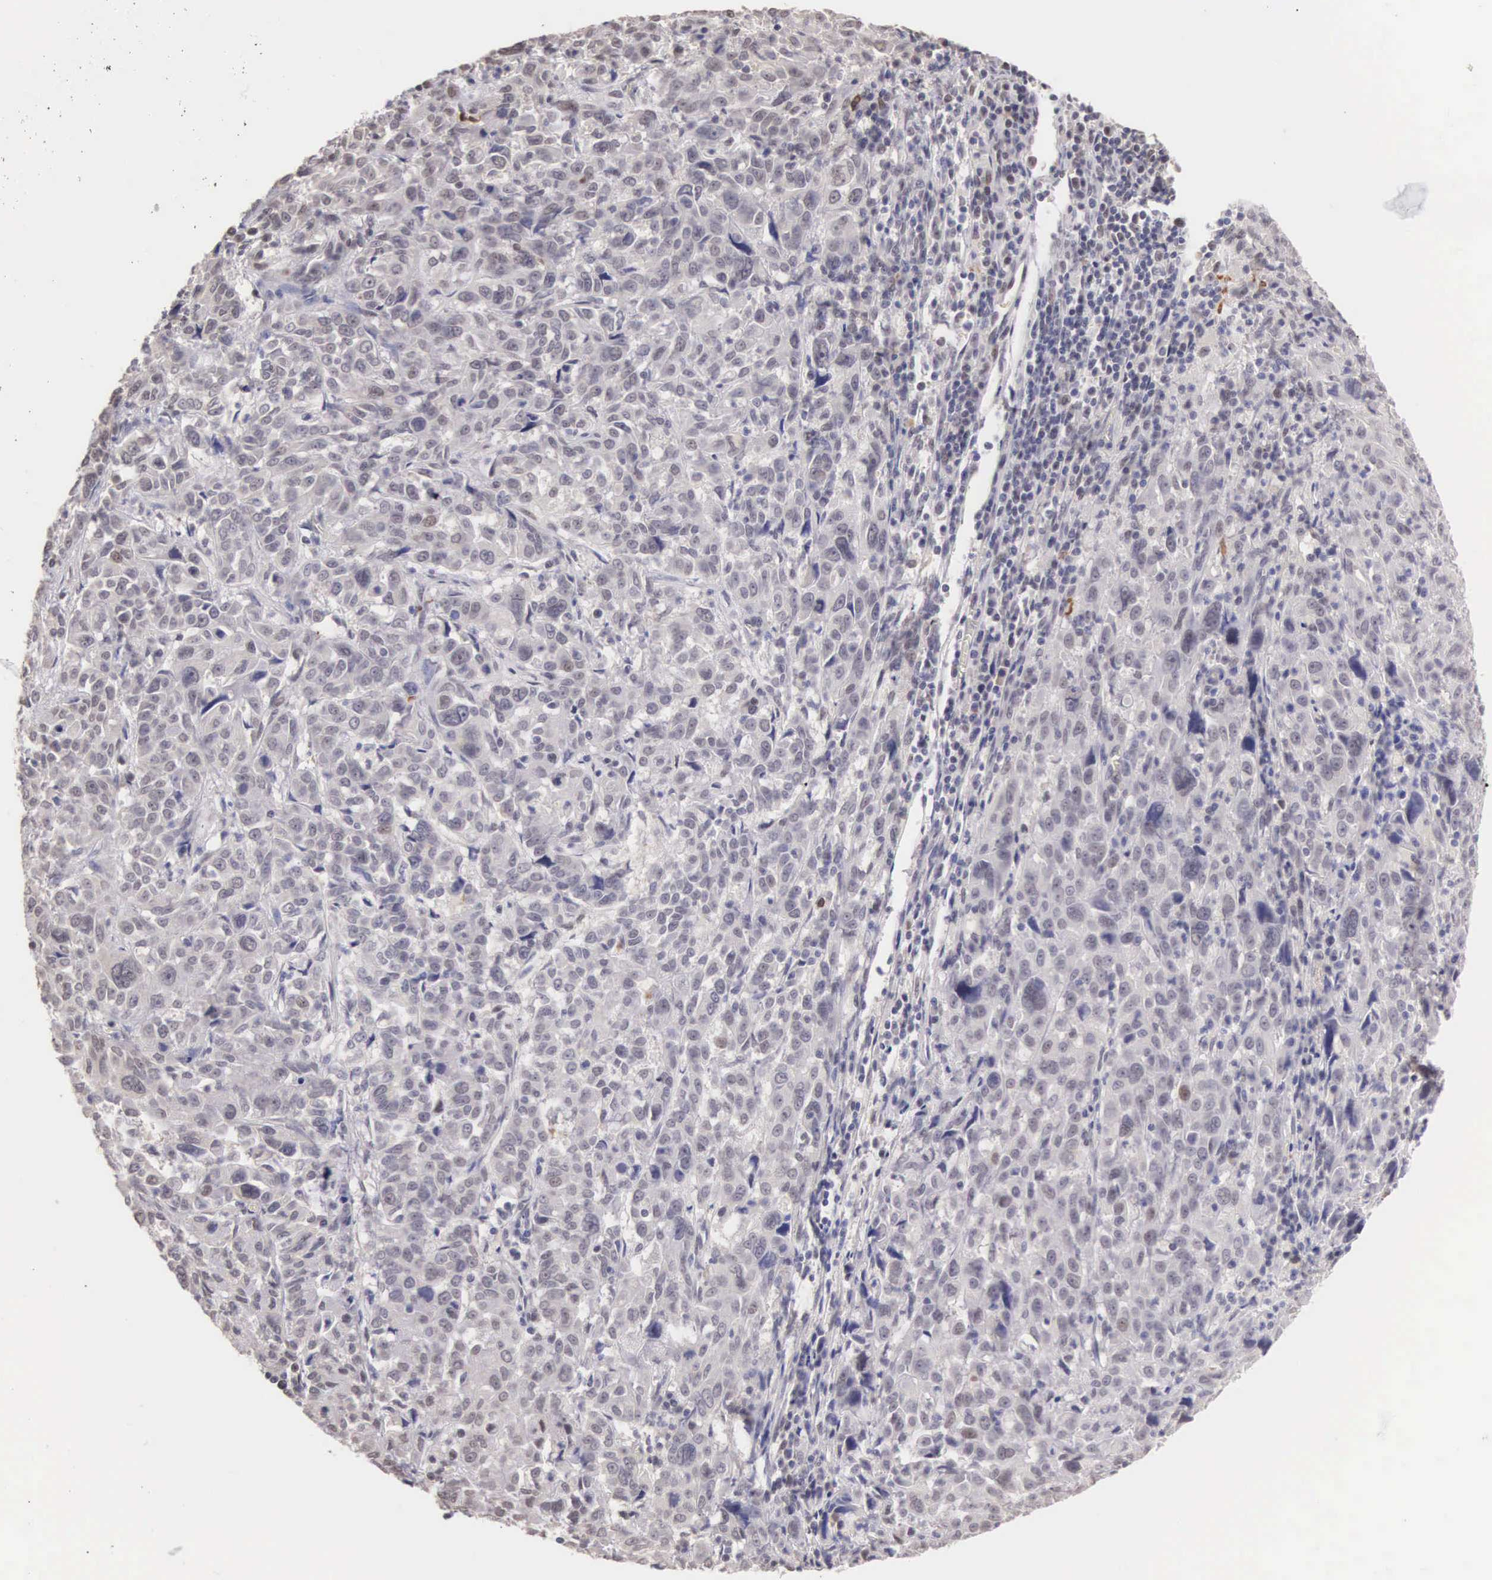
{"staining": {"intensity": "weak", "quantity": "<25%", "location": "nuclear"}, "tissue": "pancreatic cancer", "cell_type": "Tumor cells", "image_type": "cancer", "snomed": [{"axis": "morphology", "description": "Adenocarcinoma, NOS"}, {"axis": "topography", "description": "Pancreas"}], "caption": "Immunohistochemistry of pancreatic adenocarcinoma exhibits no expression in tumor cells. (IHC, brightfield microscopy, high magnification).", "gene": "HMGXB4", "patient": {"sex": "female", "age": 52}}